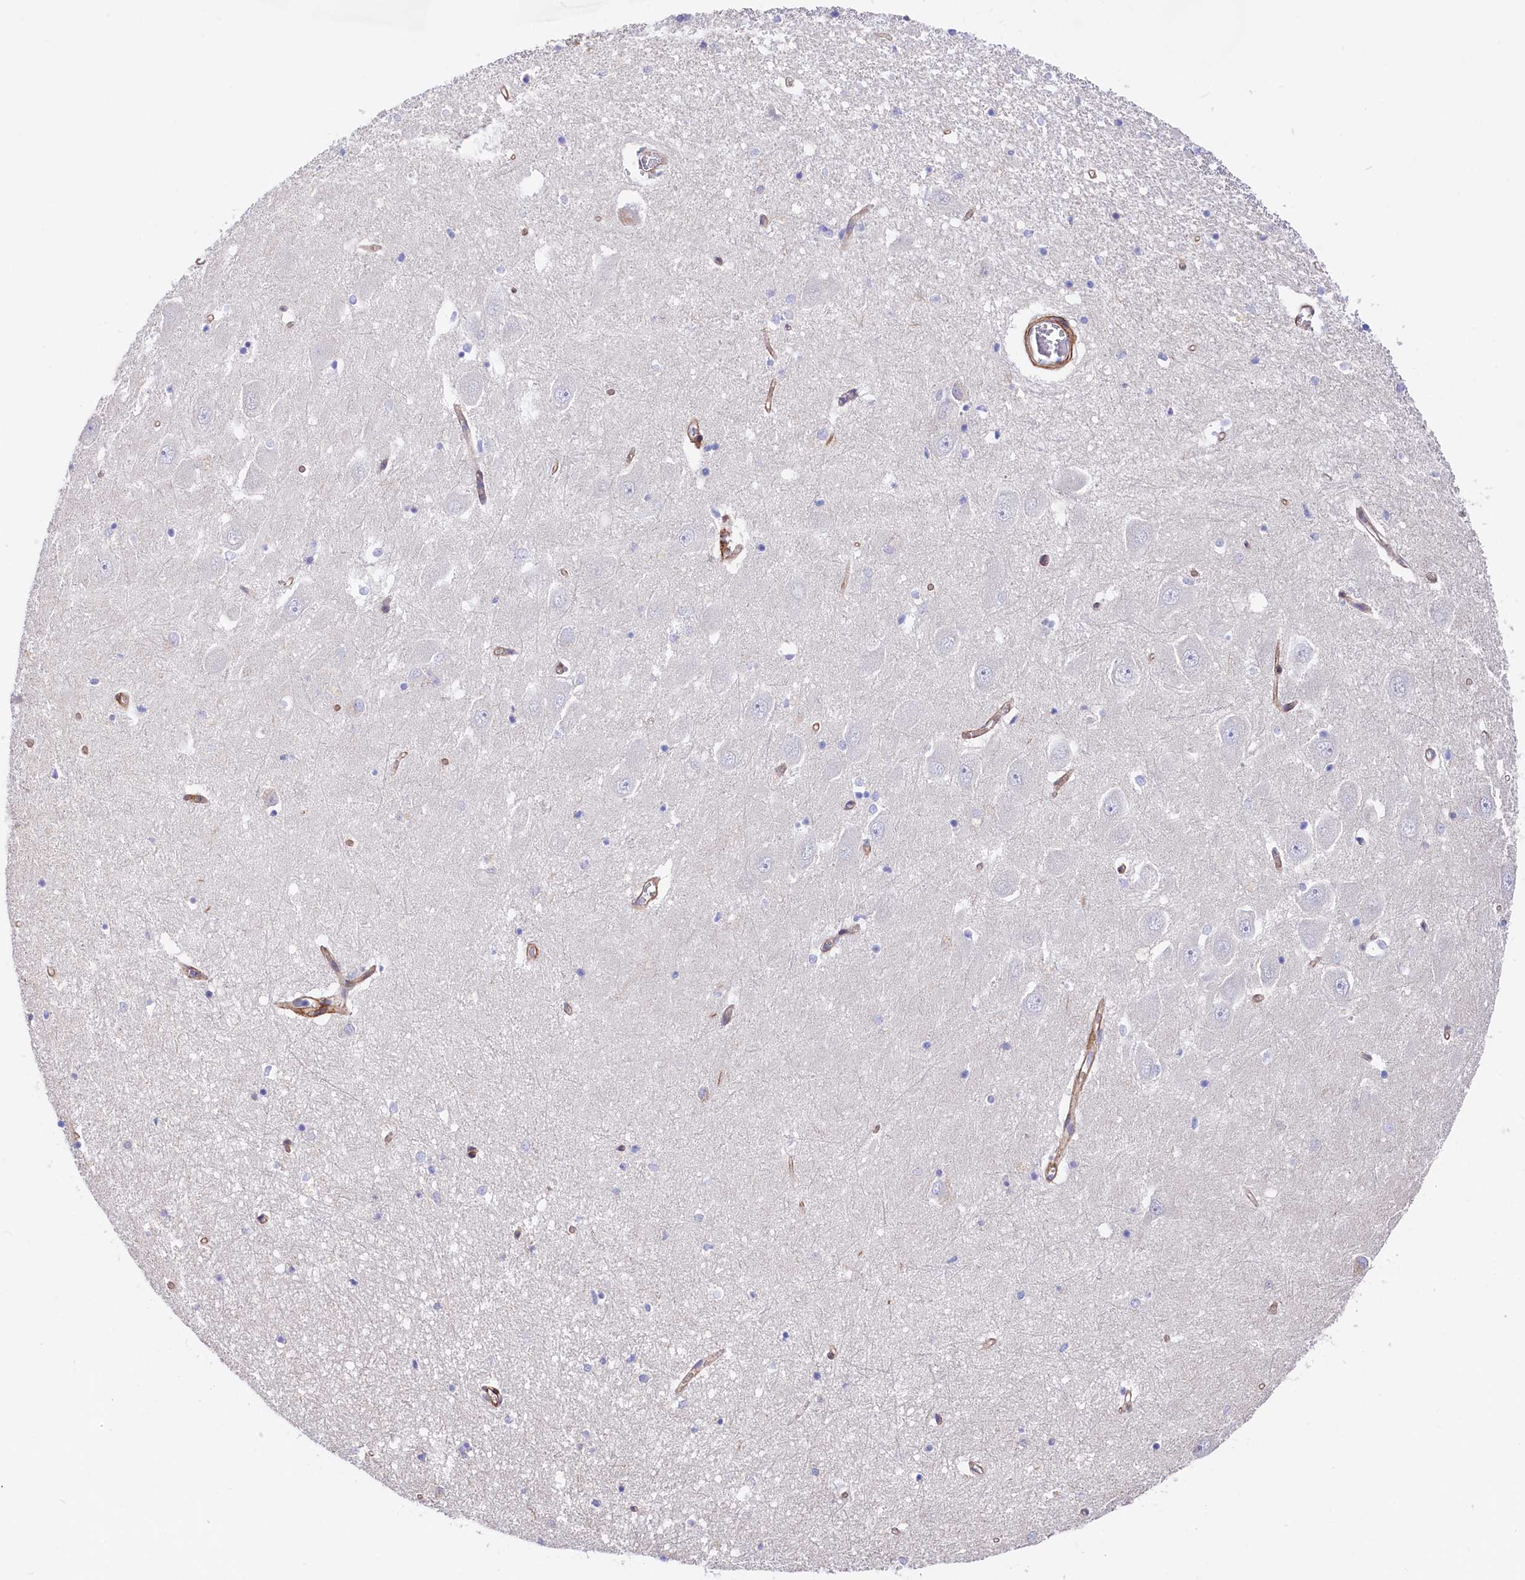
{"staining": {"intensity": "negative", "quantity": "none", "location": "none"}, "tissue": "hippocampus", "cell_type": "Glial cells", "image_type": "normal", "snomed": [{"axis": "morphology", "description": "Normal tissue, NOS"}, {"axis": "topography", "description": "Hippocampus"}], "caption": "High power microscopy photomicrograph of an immunohistochemistry (IHC) image of unremarkable hippocampus, revealing no significant expression in glial cells. (DAB immunohistochemistry (IHC) with hematoxylin counter stain).", "gene": "TNKS1BP1", "patient": {"sex": "male", "age": 70}}